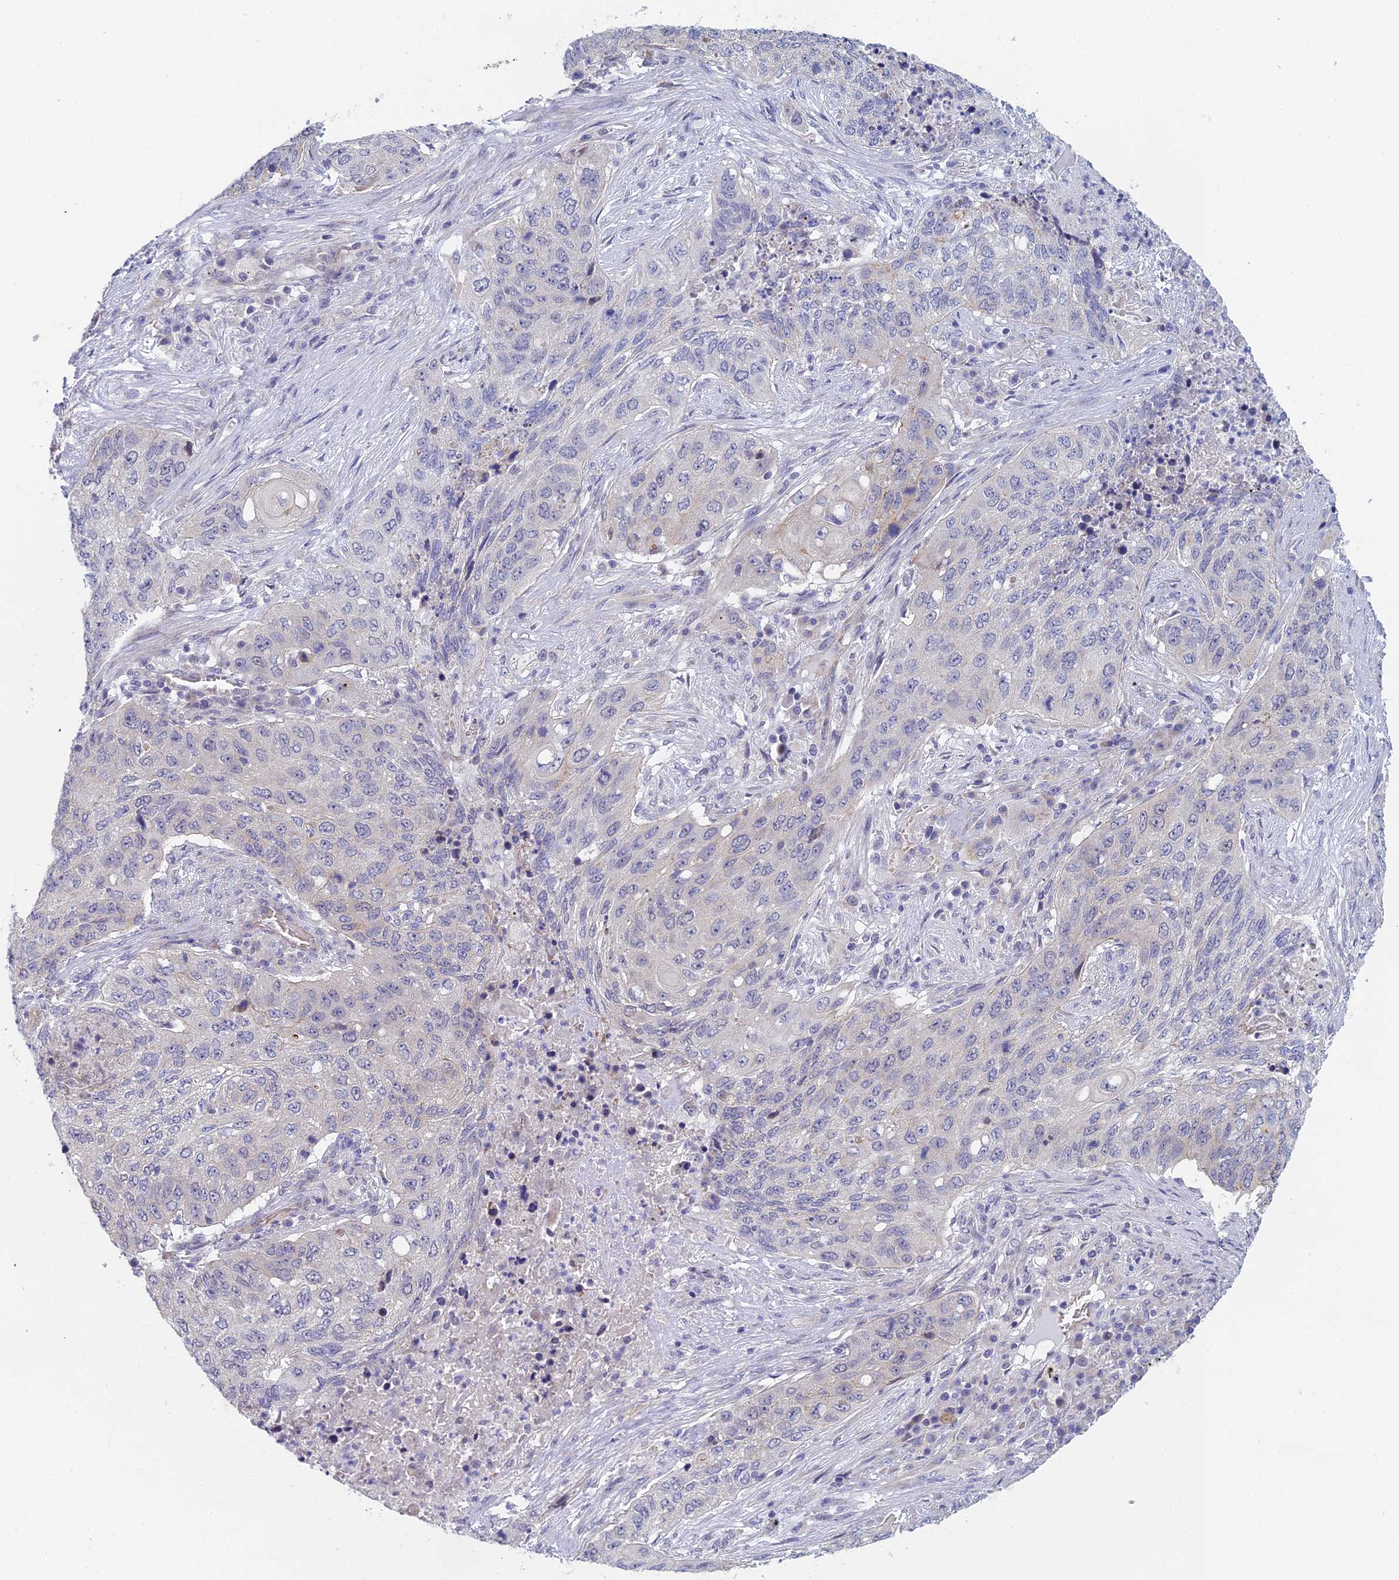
{"staining": {"intensity": "negative", "quantity": "none", "location": "none"}, "tissue": "lung cancer", "cell_type": "Tumor cells", "image_type": "cancer", "snomed": [{"axis": "morphology", "description": "Squamous cell carcinoma, NOS"}, {"axis": "topography", "description": "Lung"}], "caption": "This micrograph is of lung cancer (squamous cell carcinoma) stained with immunohistochemistry (IHC) to label a protein in brown with the nuclei are counter-stained blue. There is no expression in tumor cells.", "gene": "GIPC1", "patient": {"sex": "female", "age": 63}}